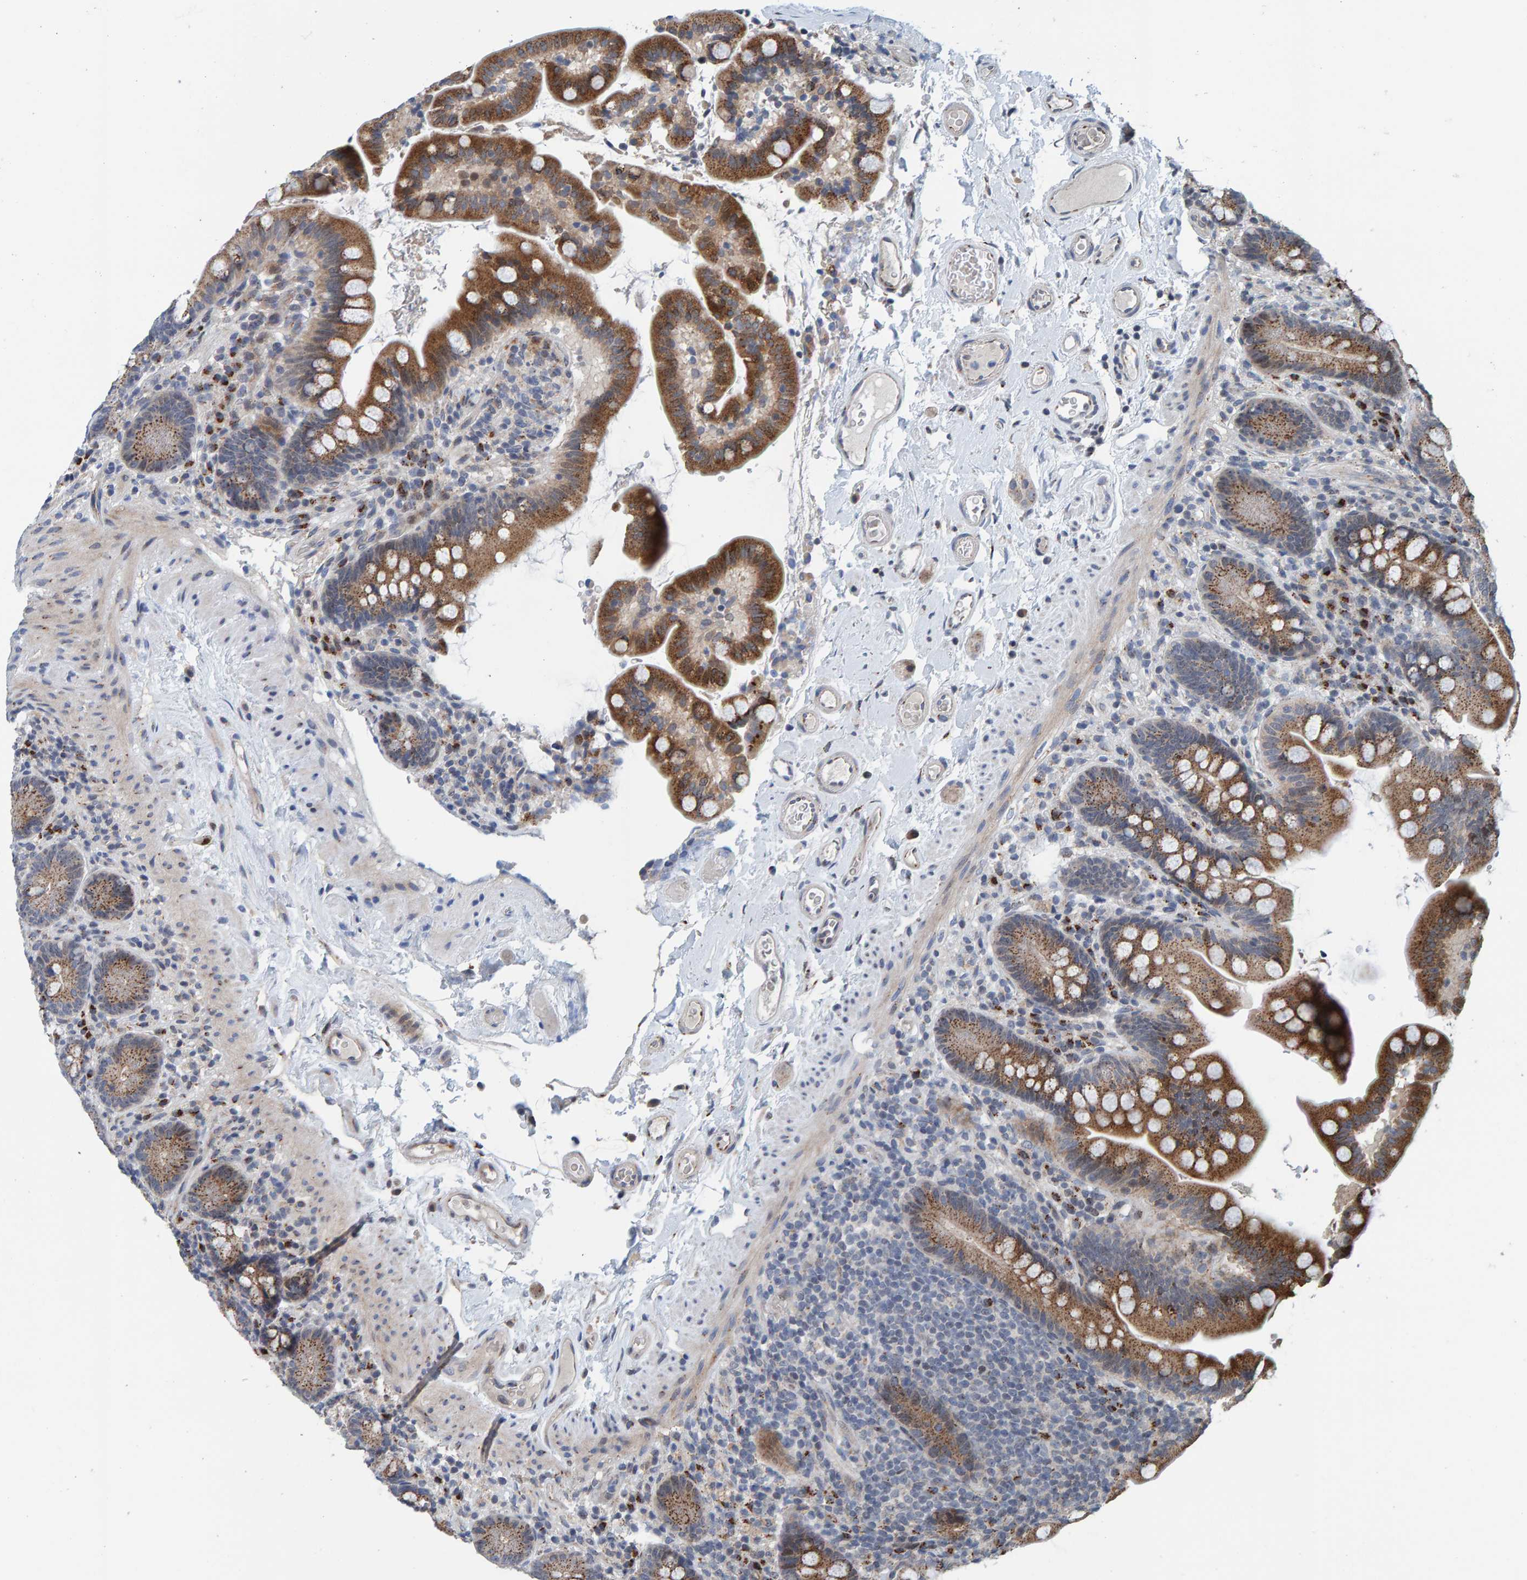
{"staining": {"intensity": "negative", "quantity": "none", "location": "none"}, "tissue": "colon", "cell_type": "Endothelial cells", "image_type": "normal", "snomed": [{"axis": "morphology", "description": "Normal tissue, NOS"}, {"axis": "topography", "description": "Smooth muscle"}, {"axis": "topography", "description": "Colon"}], "caption": "A high-resolution histopathology image shows immunohistochemistry staining of unremarkable colon, which demonstrates no significant positivity in endothelial cells.", "gene": "CCDC25", "patient": {"sex": "male", "age": 73}}